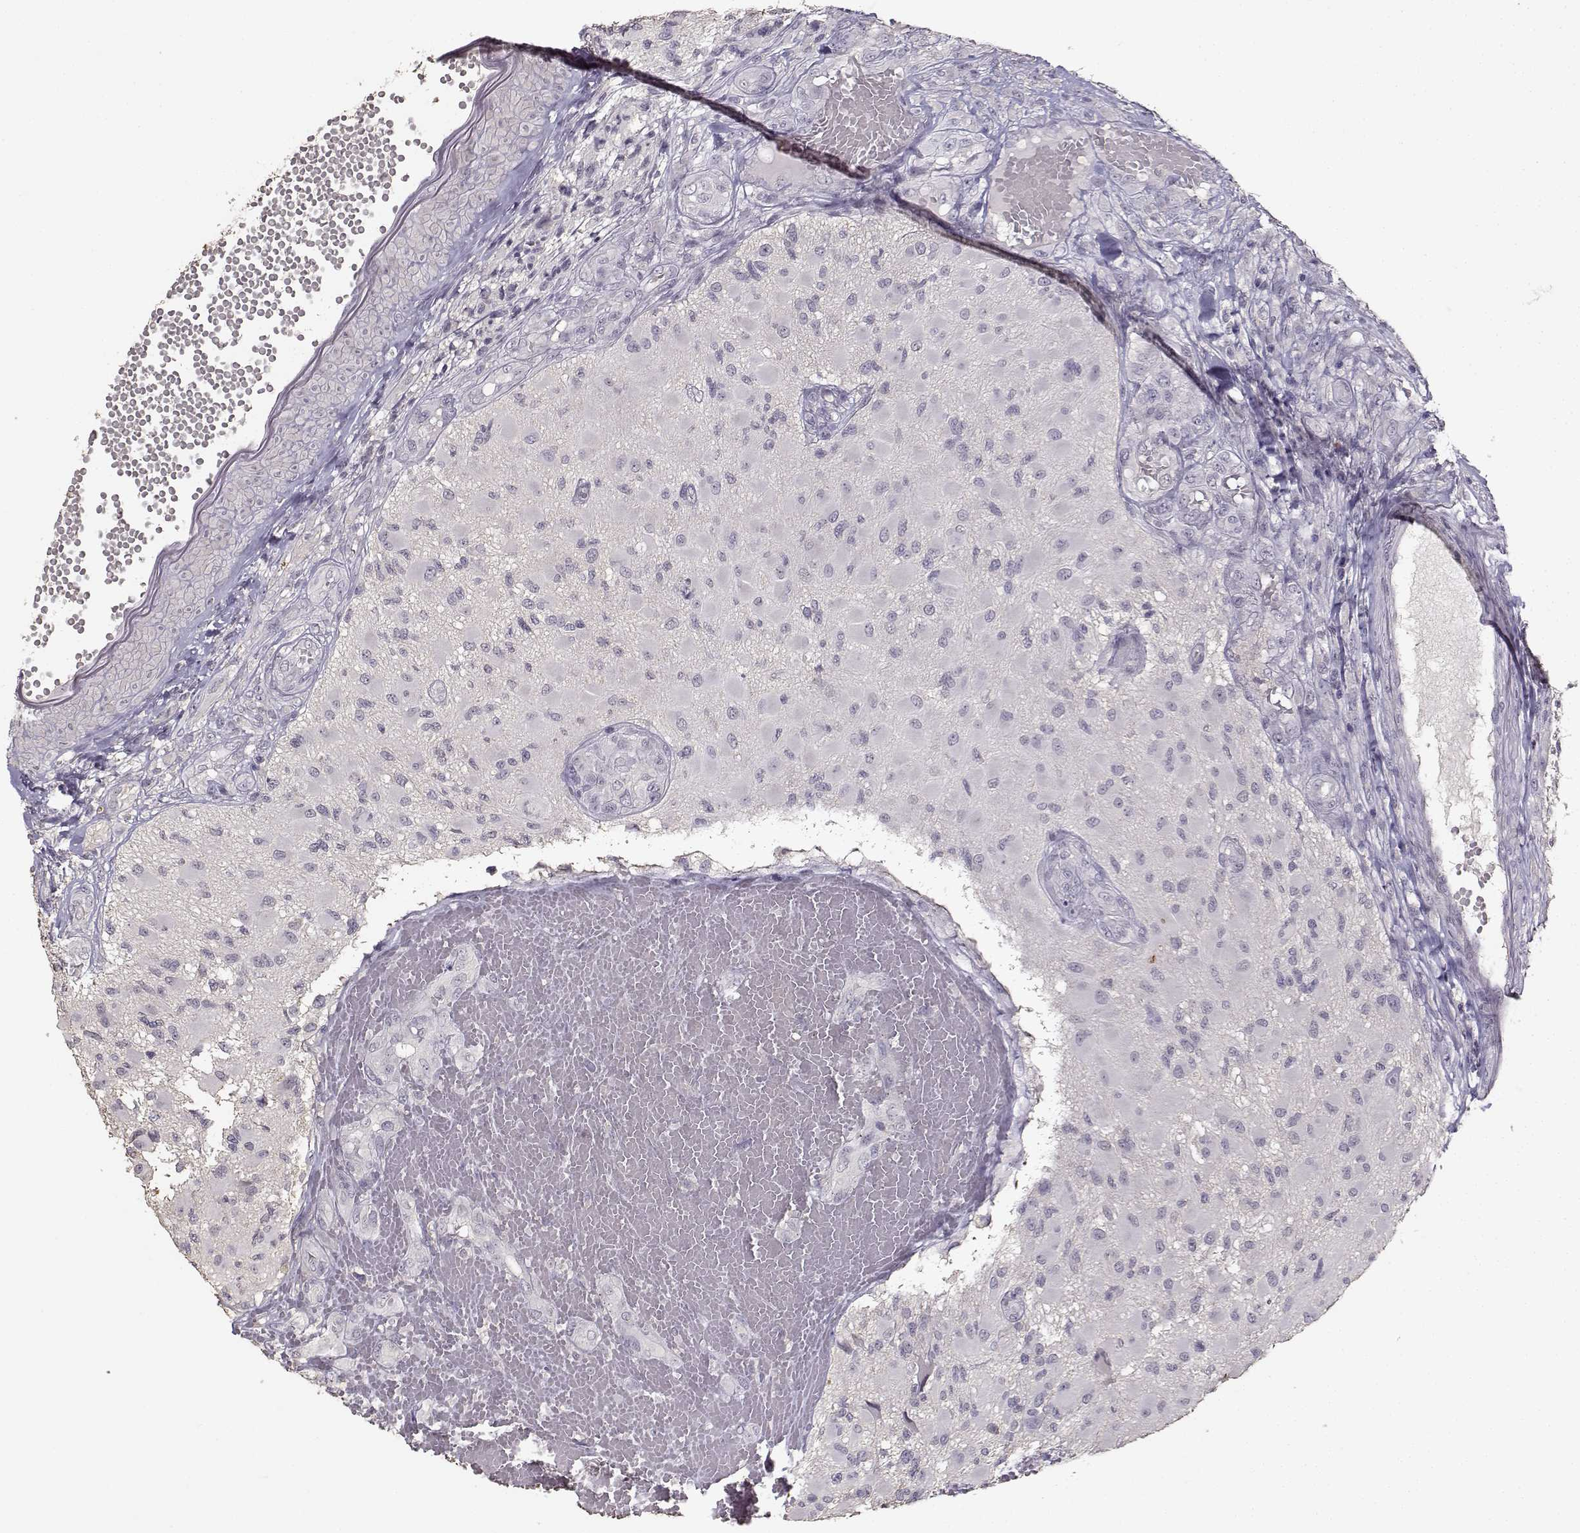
{"staining": {"intensity": "negative", "quantity": "none", "location": "none"}, "tissue": "glioma", "cell_type": "Tumor cells", "image_type": "cancer", "snomed": [{"axis": "morphology", "description": "Glioma, malignant, High grade"}, {"axis": "topography", "description": "Brain"}], "caption": "A high-resolution image shows immunohistochemistry (IHC) staining of glioma, which reveals no significant staining in tumor cells.", "gene": "UROC1", "patient": {"sex": "female", "age": 63}}